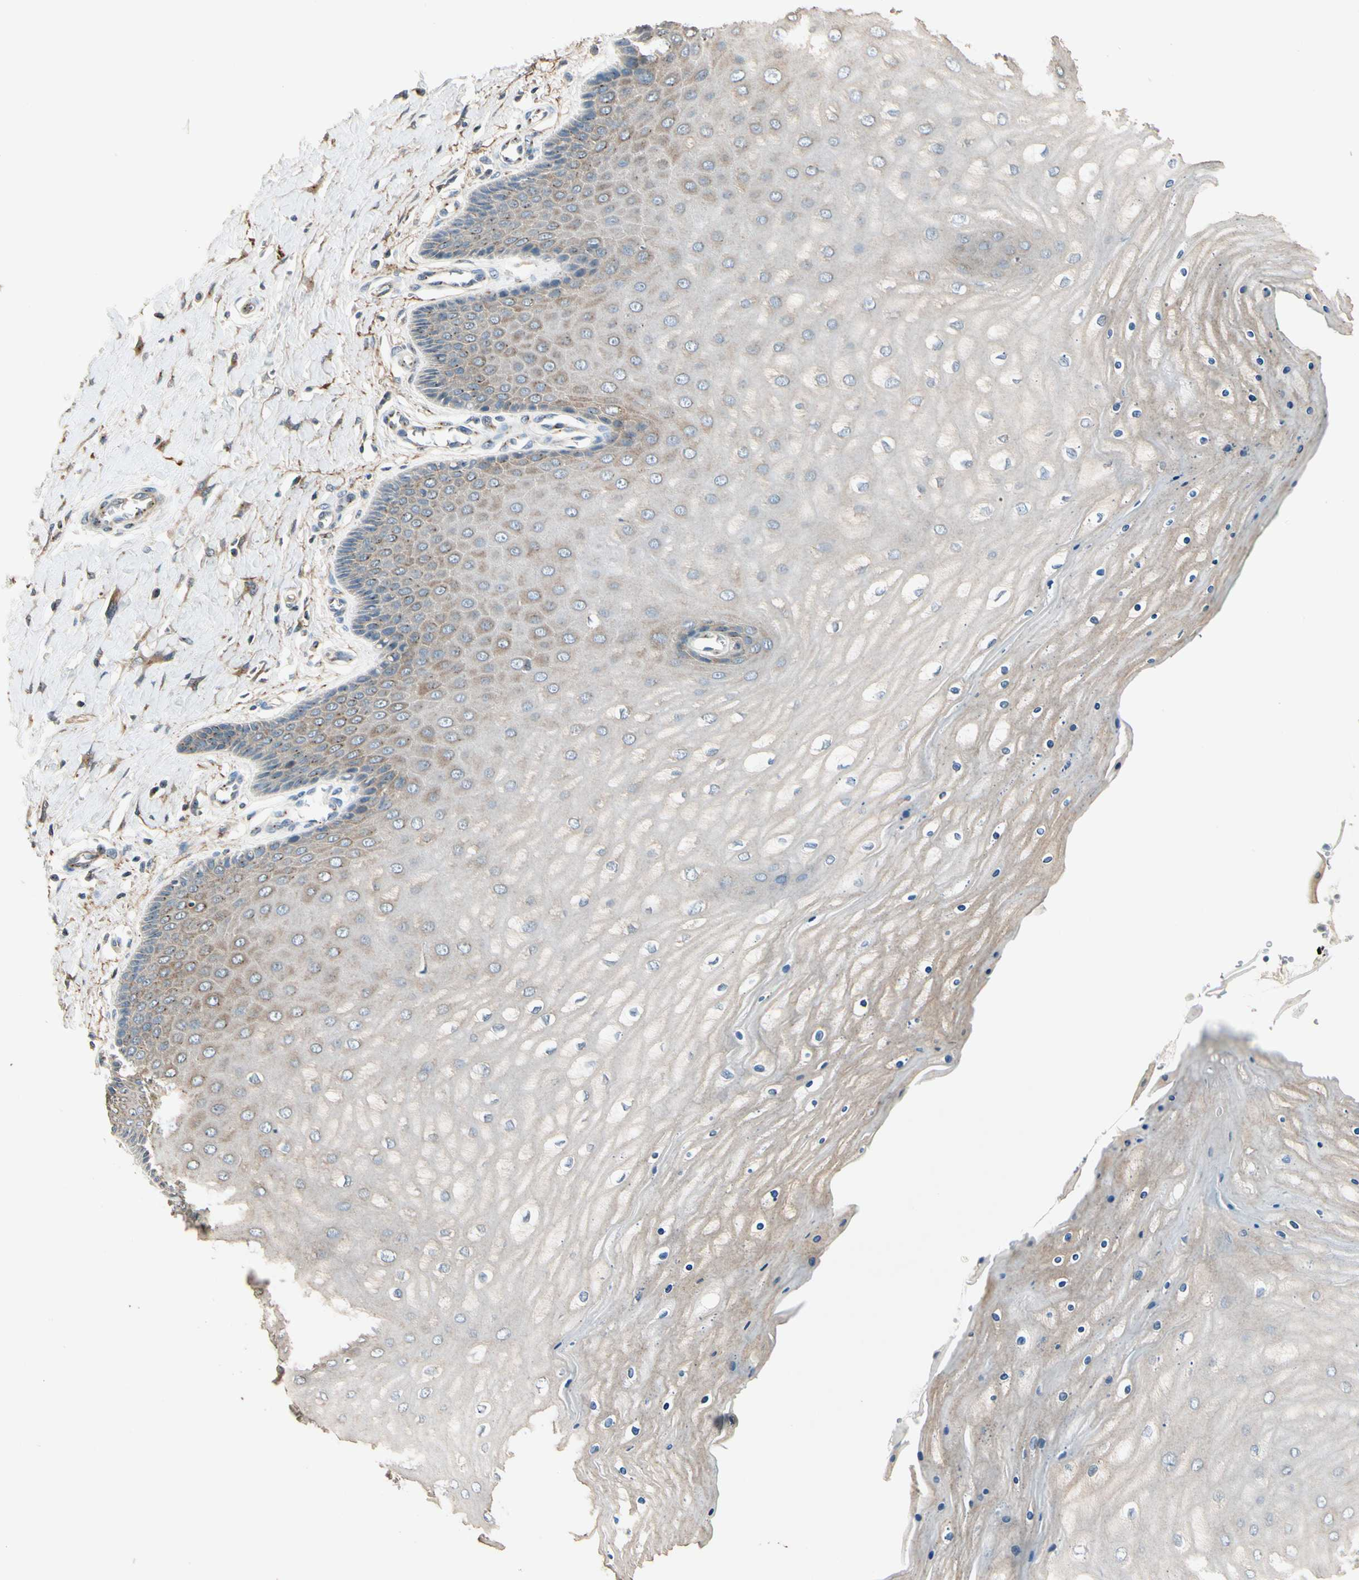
{"staining": {"intensity": "moderate", "quantity": ">75%", "location": "cytoplasmic/membranous"}, "tissue": "cervix", "cell_type": "Glandular cells", "image_type": "normal", "snomed": [{"axis": "morphology", "description": "Normal tissue, NOS"}, {"axis": "topography", "description": "Cervix"}], "caption": "The micrograph reveals staining of benign cervix, revealing moderate cytoplasmic/membranous protein positivity (brown color) within glandular cells.", "gene": "AKAP9", "patient": {"sex": "female", "age": 55}}